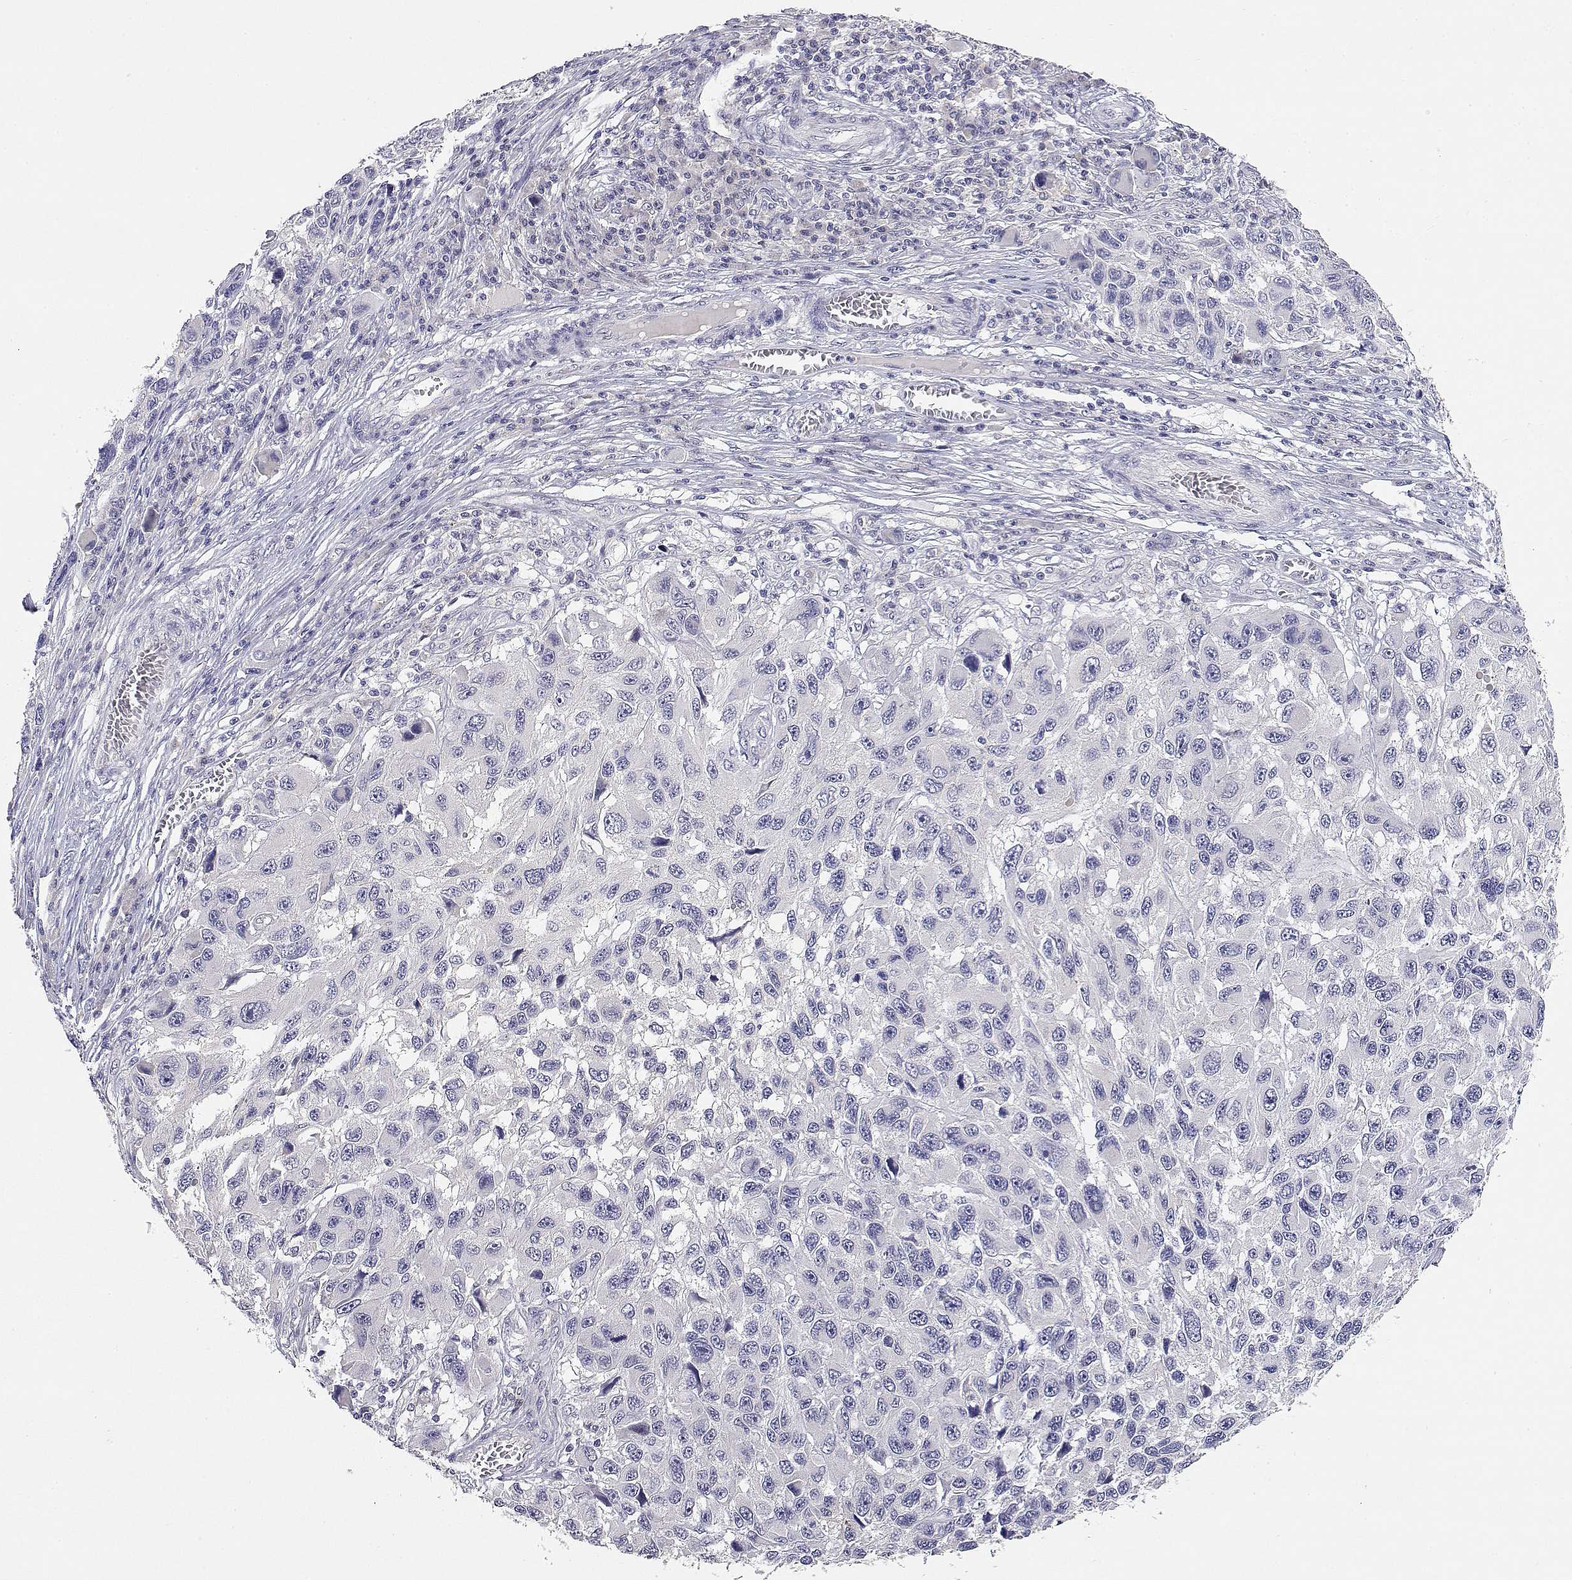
{"staining": {"intensity": "negative", "quantity": "none", "location": "none"}, "tissue": "melanoma", "cell_type": "Tumor cells", "image_type": "cancer", "snomed": [{"axis": "morphology", "description": "Malignant melanoma, NOS"}, {"axis": "topography", "description": "Skin"}], "caption": "The photomicrograph reveals no significant staining in tumor cells of melanoma.", "gene": "ADA", "patient": {"sex": "male", "age": 53}}